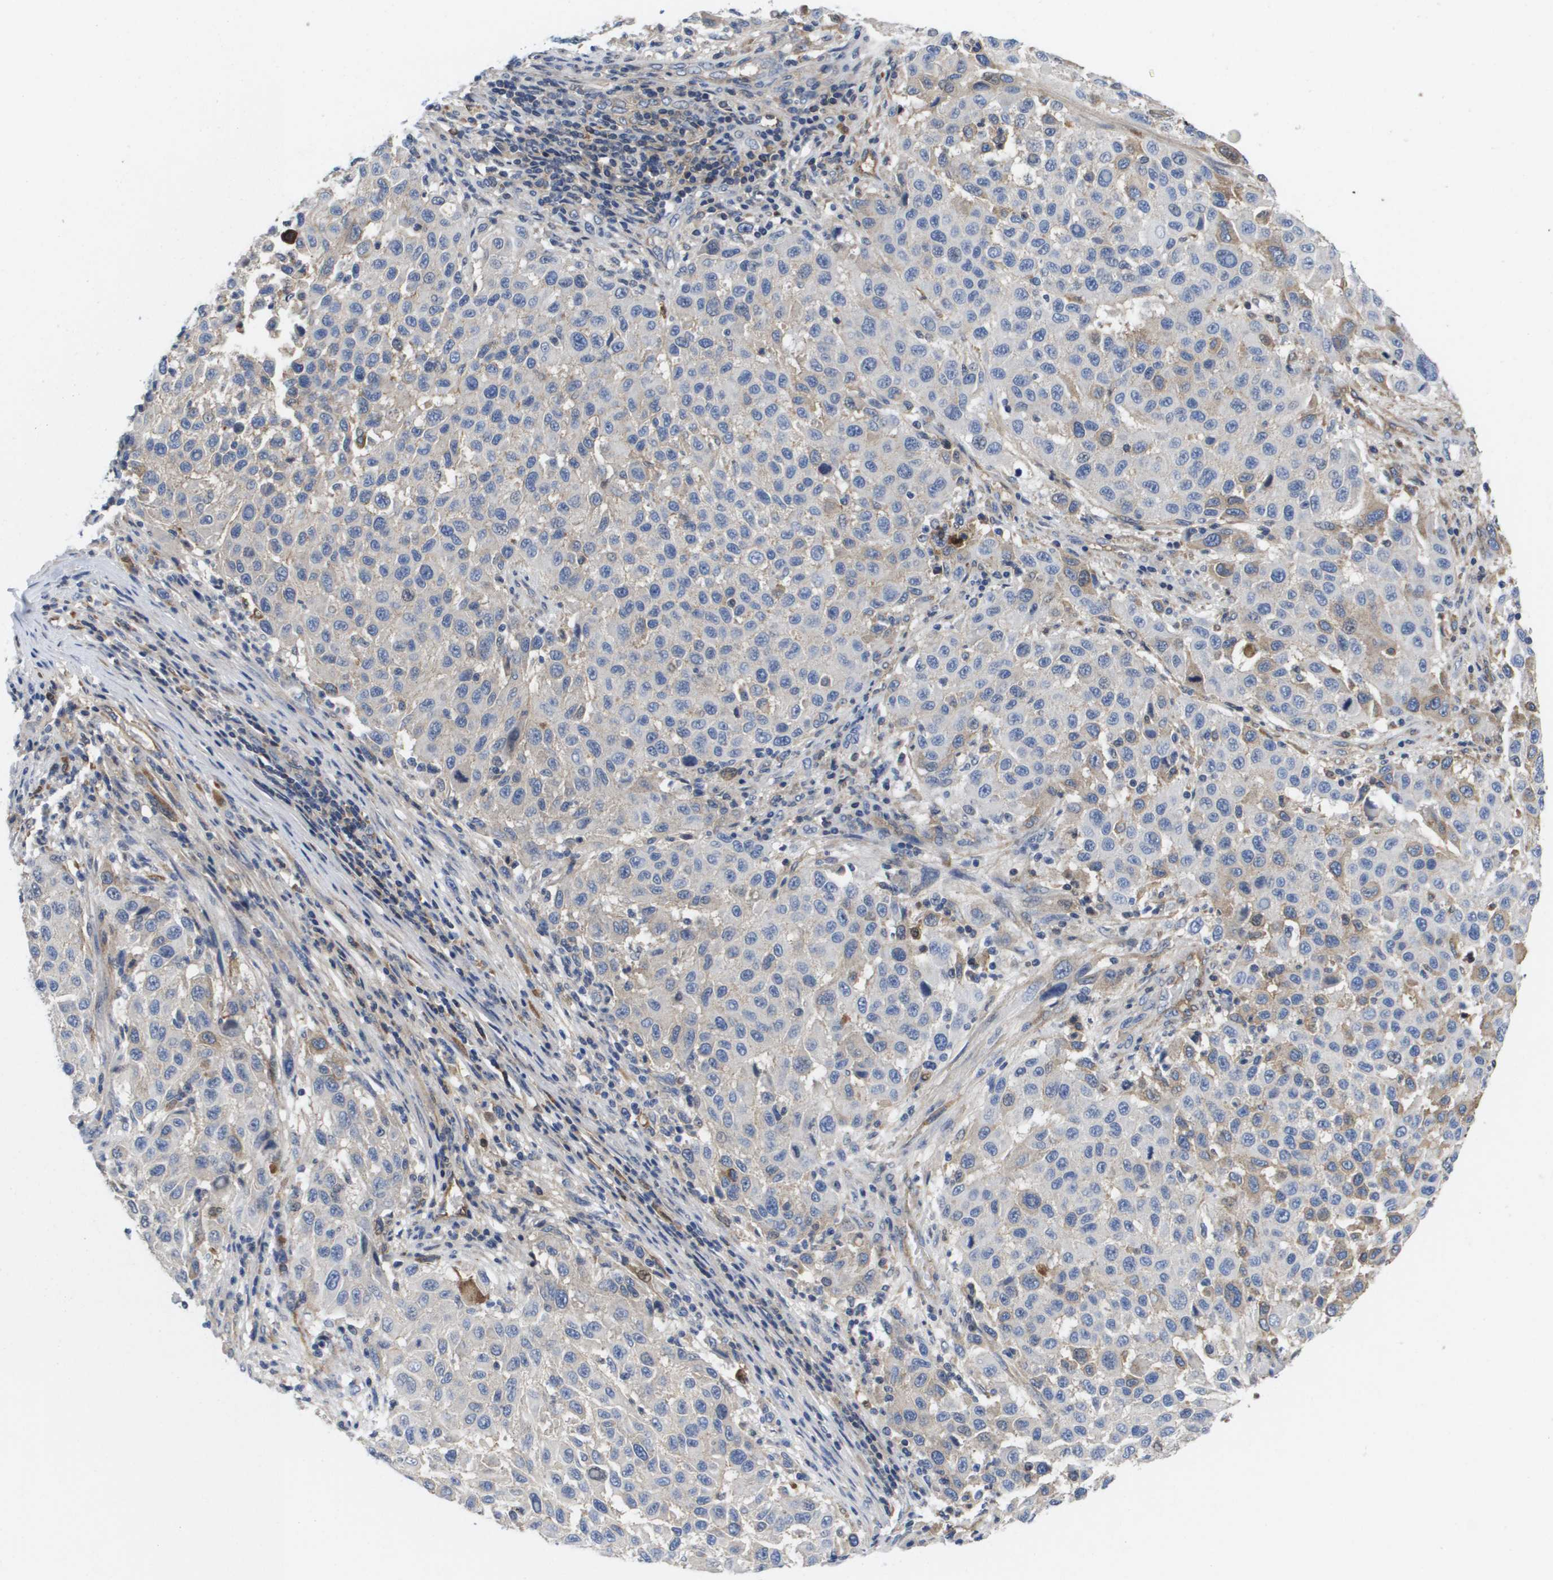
{"staining": {"intensity": "negative", "quantity": "none", "location": "none"}, "tissue": "melanoma", "cell_type": "Tumor cells", "image_type": "cancer", "snomed": [{"axis": "morphology", "description": "Malignant melanoma, Metastatic site"}, {"axis": "topography", "description": "Lymph node"}], "caption": "DAB (3,3'-diaminobenzidine) immunohistochemical staining of malignant melanoma (metastatic site) demonstrates no significant positivity in tumor cells.", "gene": "SERPINC1", "patient": {"sex": "male", "age": 61}}